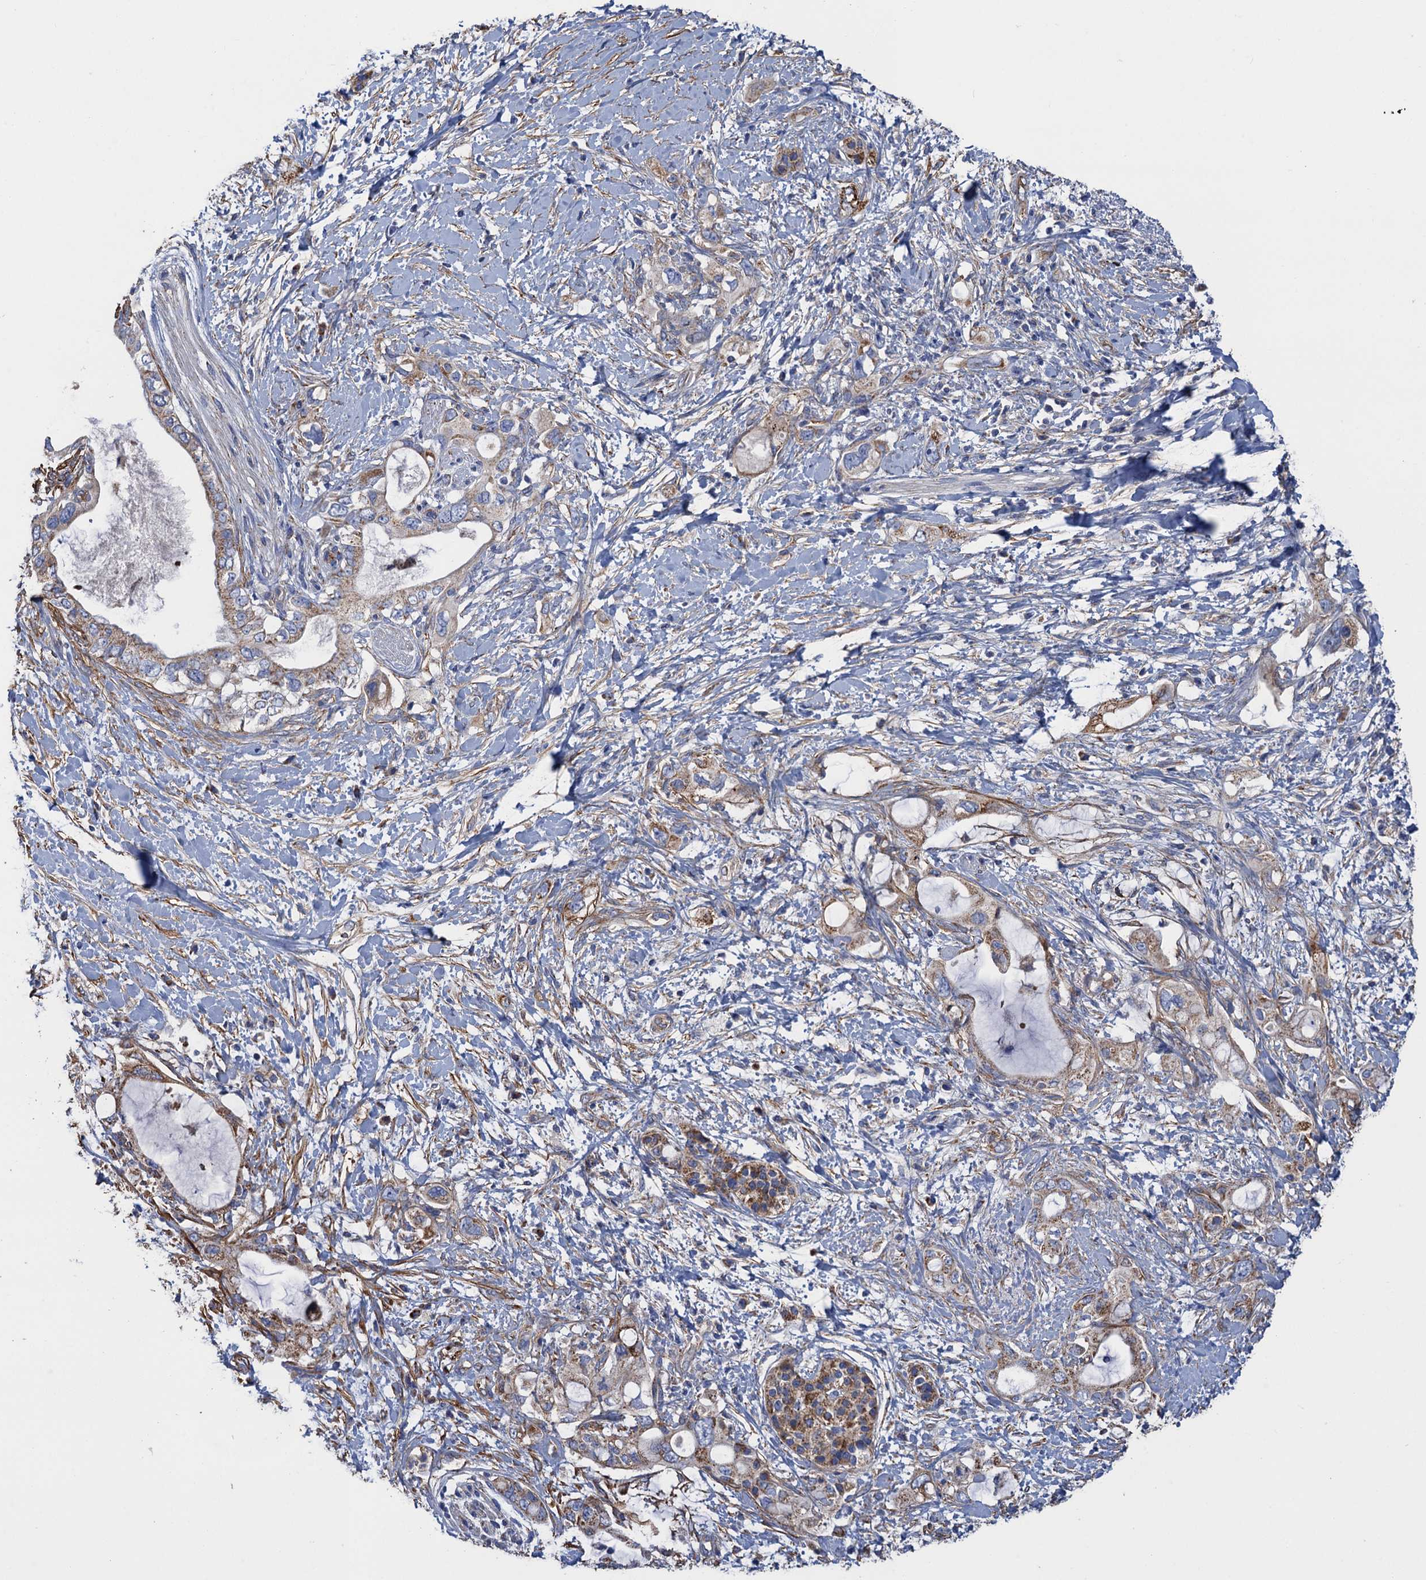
{"staining": {"intensity": "moderate", "quantity": "25%-75%", "location": "cytoplasmic/membranous"}, "tissue": "pancreatic cancer", "cell_type": "Tumor cells", "image_type": "cancer", "snomed": [{"axis": "morphology", "description": "Adenocarcinoma, NOS"}, {"axis": "topography", "description": "Pancreas"}], "caption": "Brown immunohistochemical staining in adenocarcinoma (pancreatic) reveals moderate cytoplasmic/membranous positivity in about 25%-75% of tumor cells.", "gene": "GCSH", "patient": {"sex": "female", "age": 56}}